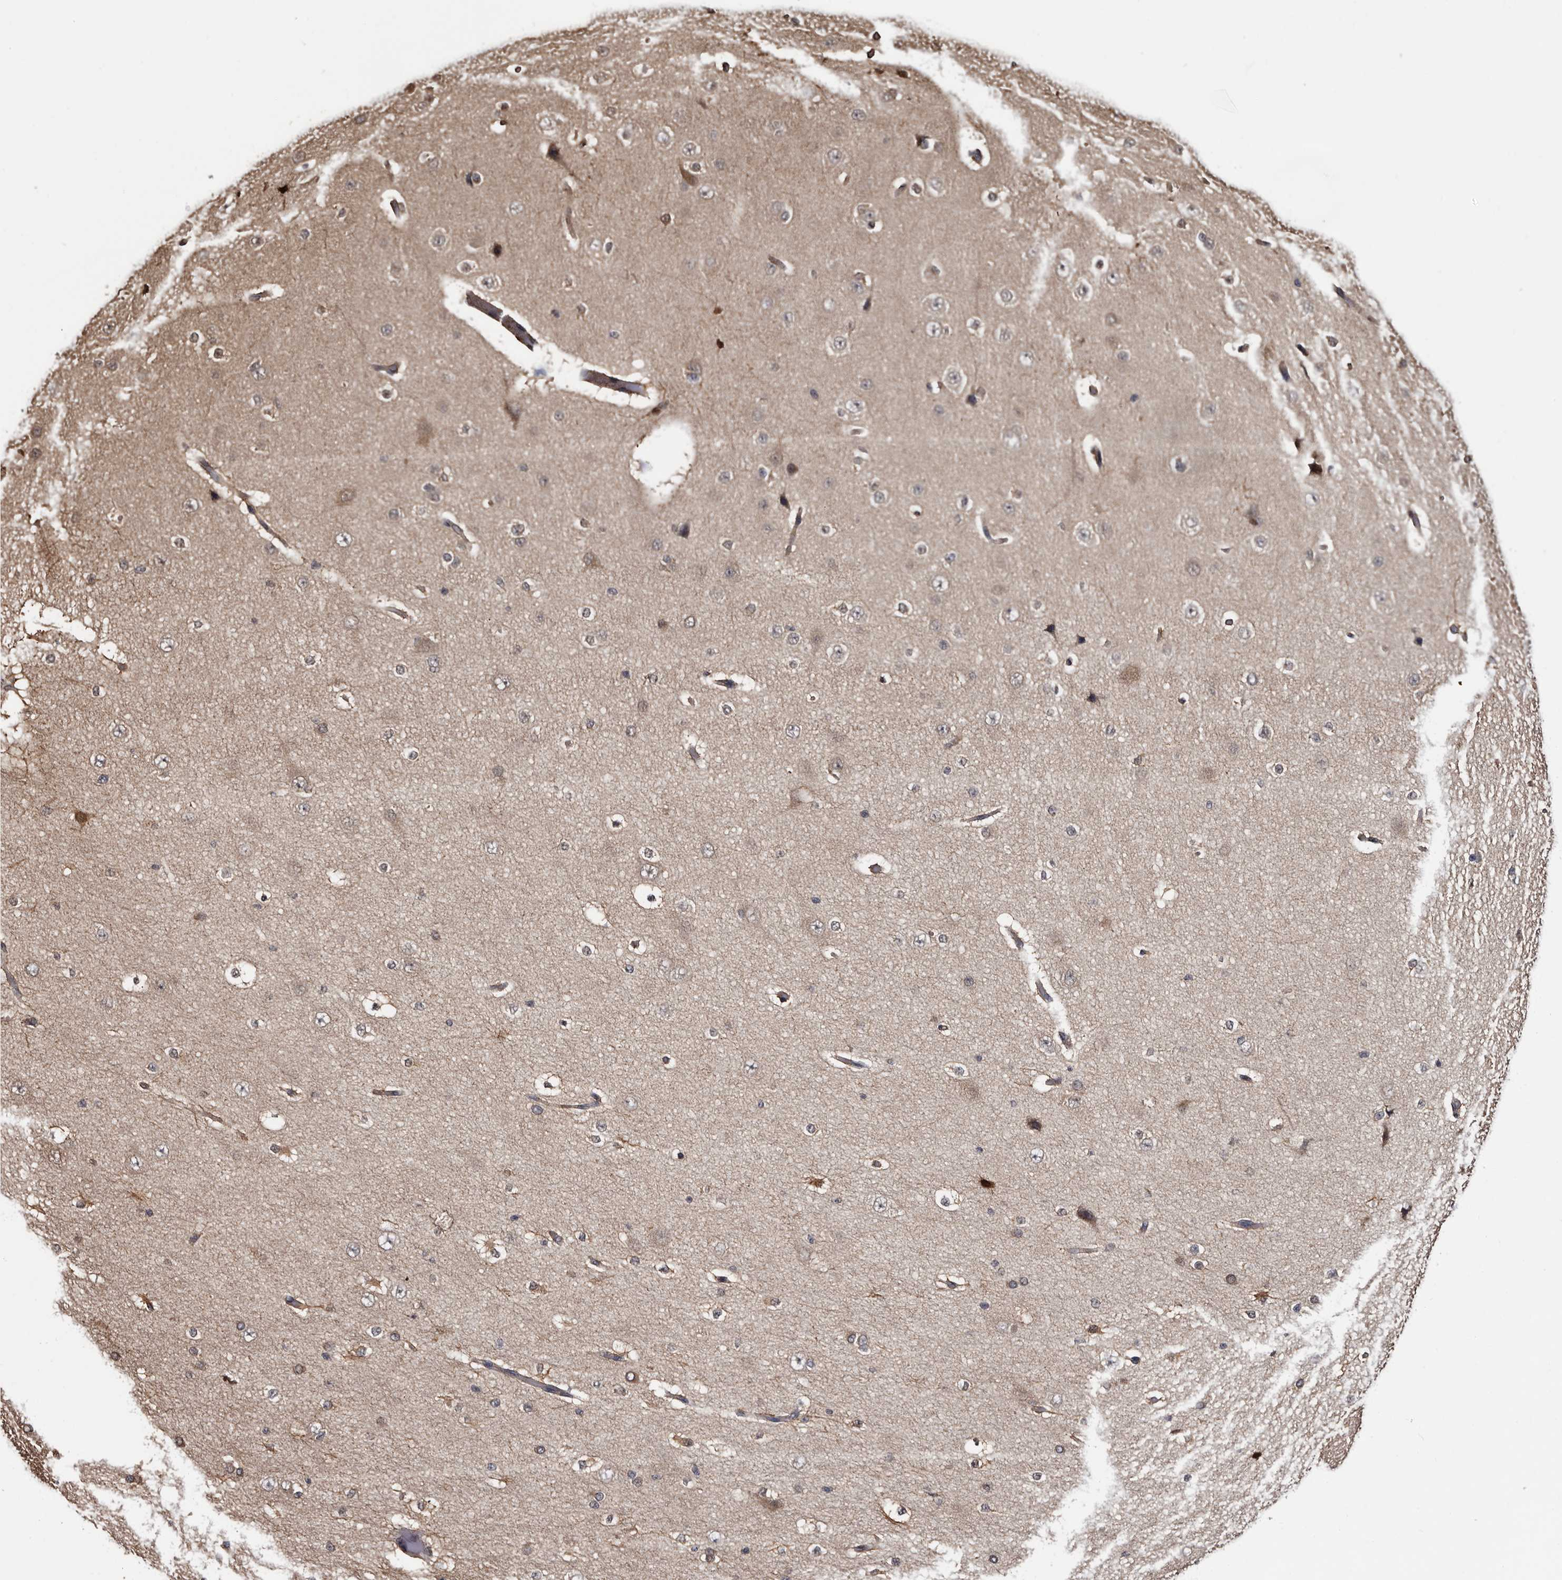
{"staining": {"intensity": "moderate", "quantity": ">75%", "location": "cytoplasmic/membranous"}, "tissue": "cerebral cortex", "cell_type": "Endothelial cells", "image_type": "normal", "snomed": [{"axis": "morphology", "description": "Normal tissue, NOS"}, {"axis": "morphology", "description": "Developmental malformation"}, {"axis": "topography", "description": "Cerebral cortex"}], "caption": "This micrograph demonstrates immunohistochemistry (IHC) staining of normal cerebral cortex, with medium moderate cytoplasmic/membranous staining in about >75% of endothelial cells.", "gene": "TTI2", "patient": {"sex": "female", "age": 30}}